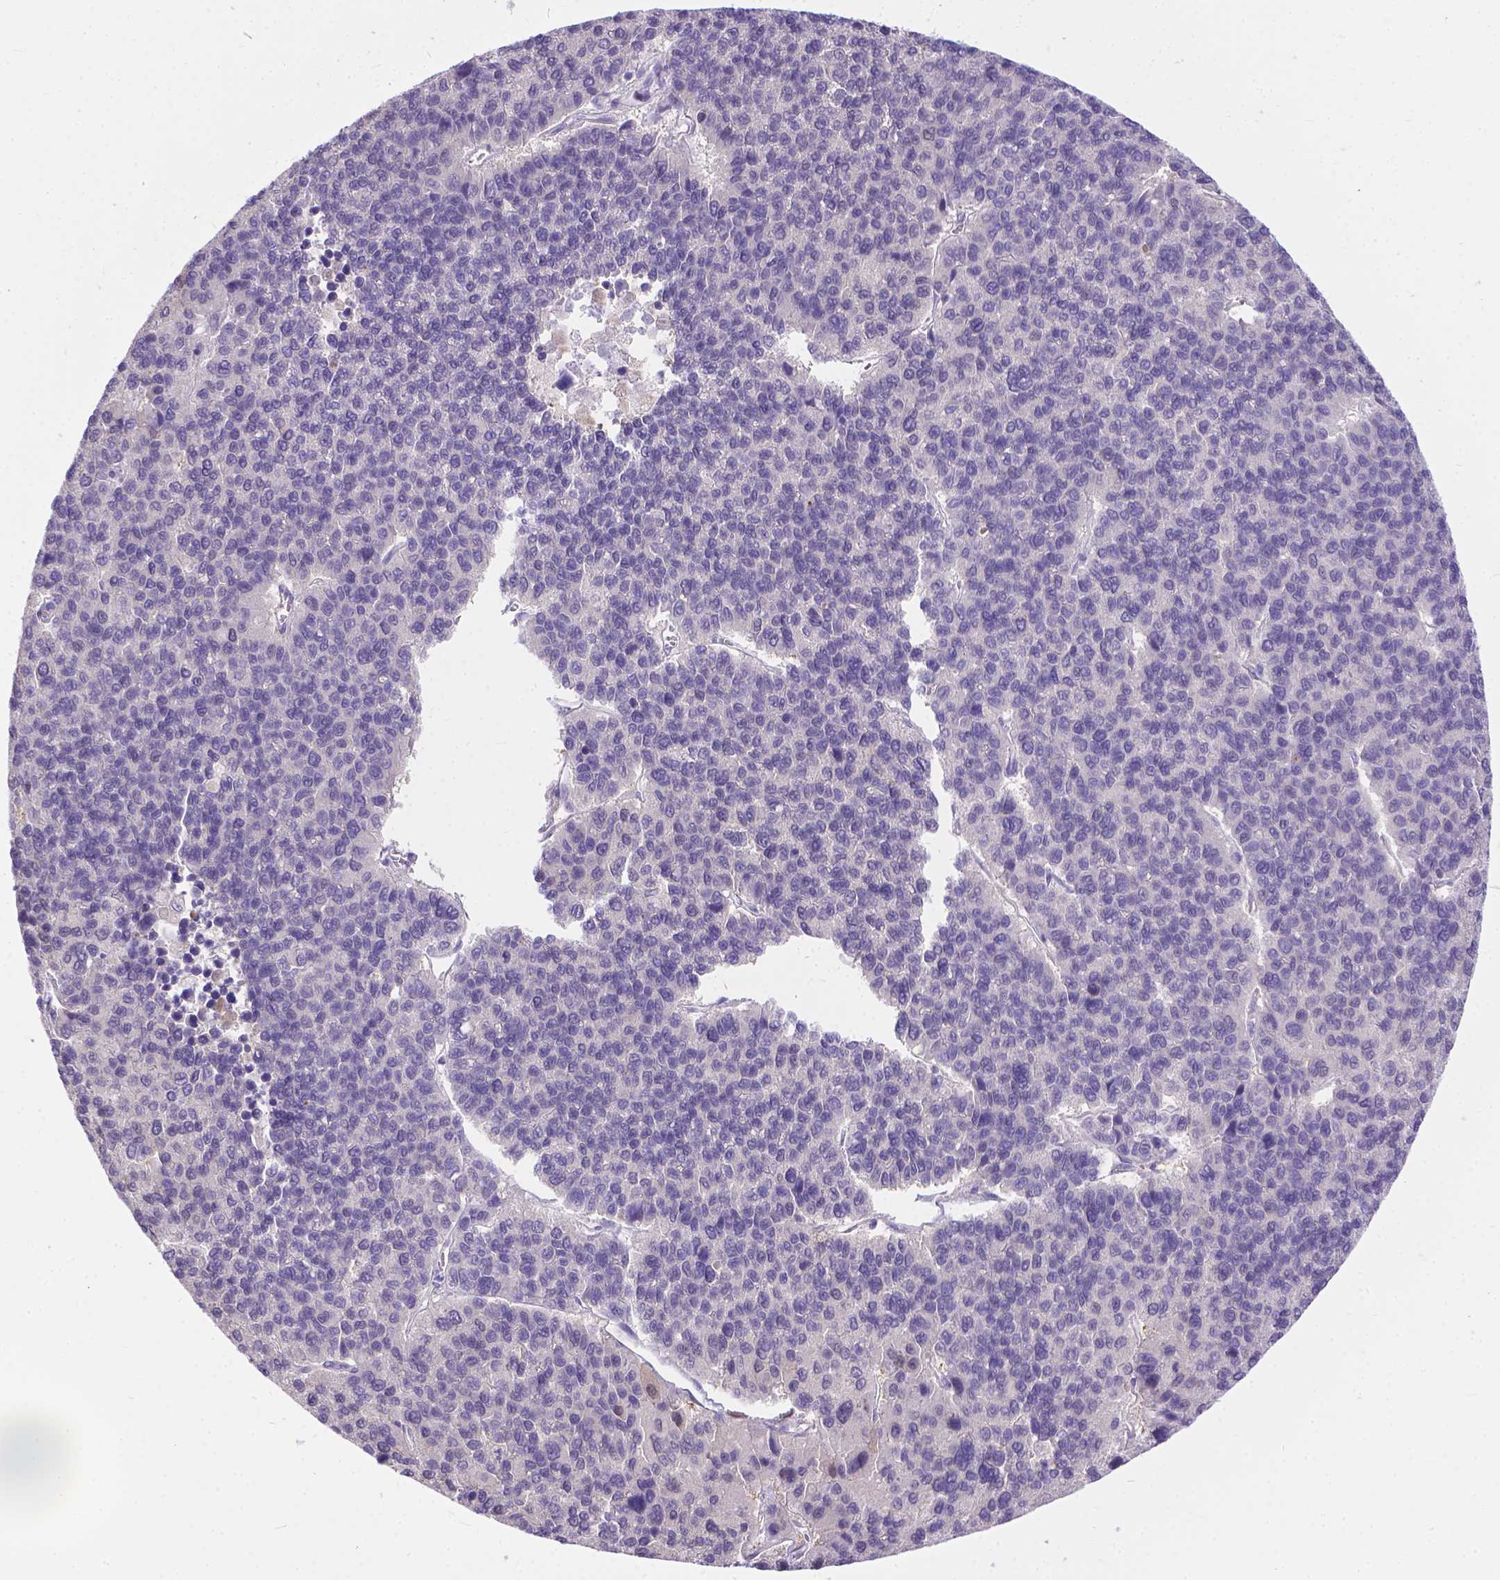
{"staining": {"intensity": "negative", "quantity": "none", "location": "none"}, "tissue": "liver cancer", "cell_type": "Tumor cells", "image_type": "cancer", "snomed": [{"axis": "morphology", "description": "Carcinoma, Hepatocellular, NOS"}, {"axis": "topography", "description": "Liver"}], "caption": "Immunohistochemistry image of liver hepatocellular carcinoma stained for a protein (brown), which demonstrates no expression in tumor cells.", "gene": "TTLL6", "patient": {"sex": "female", "age": 41}}